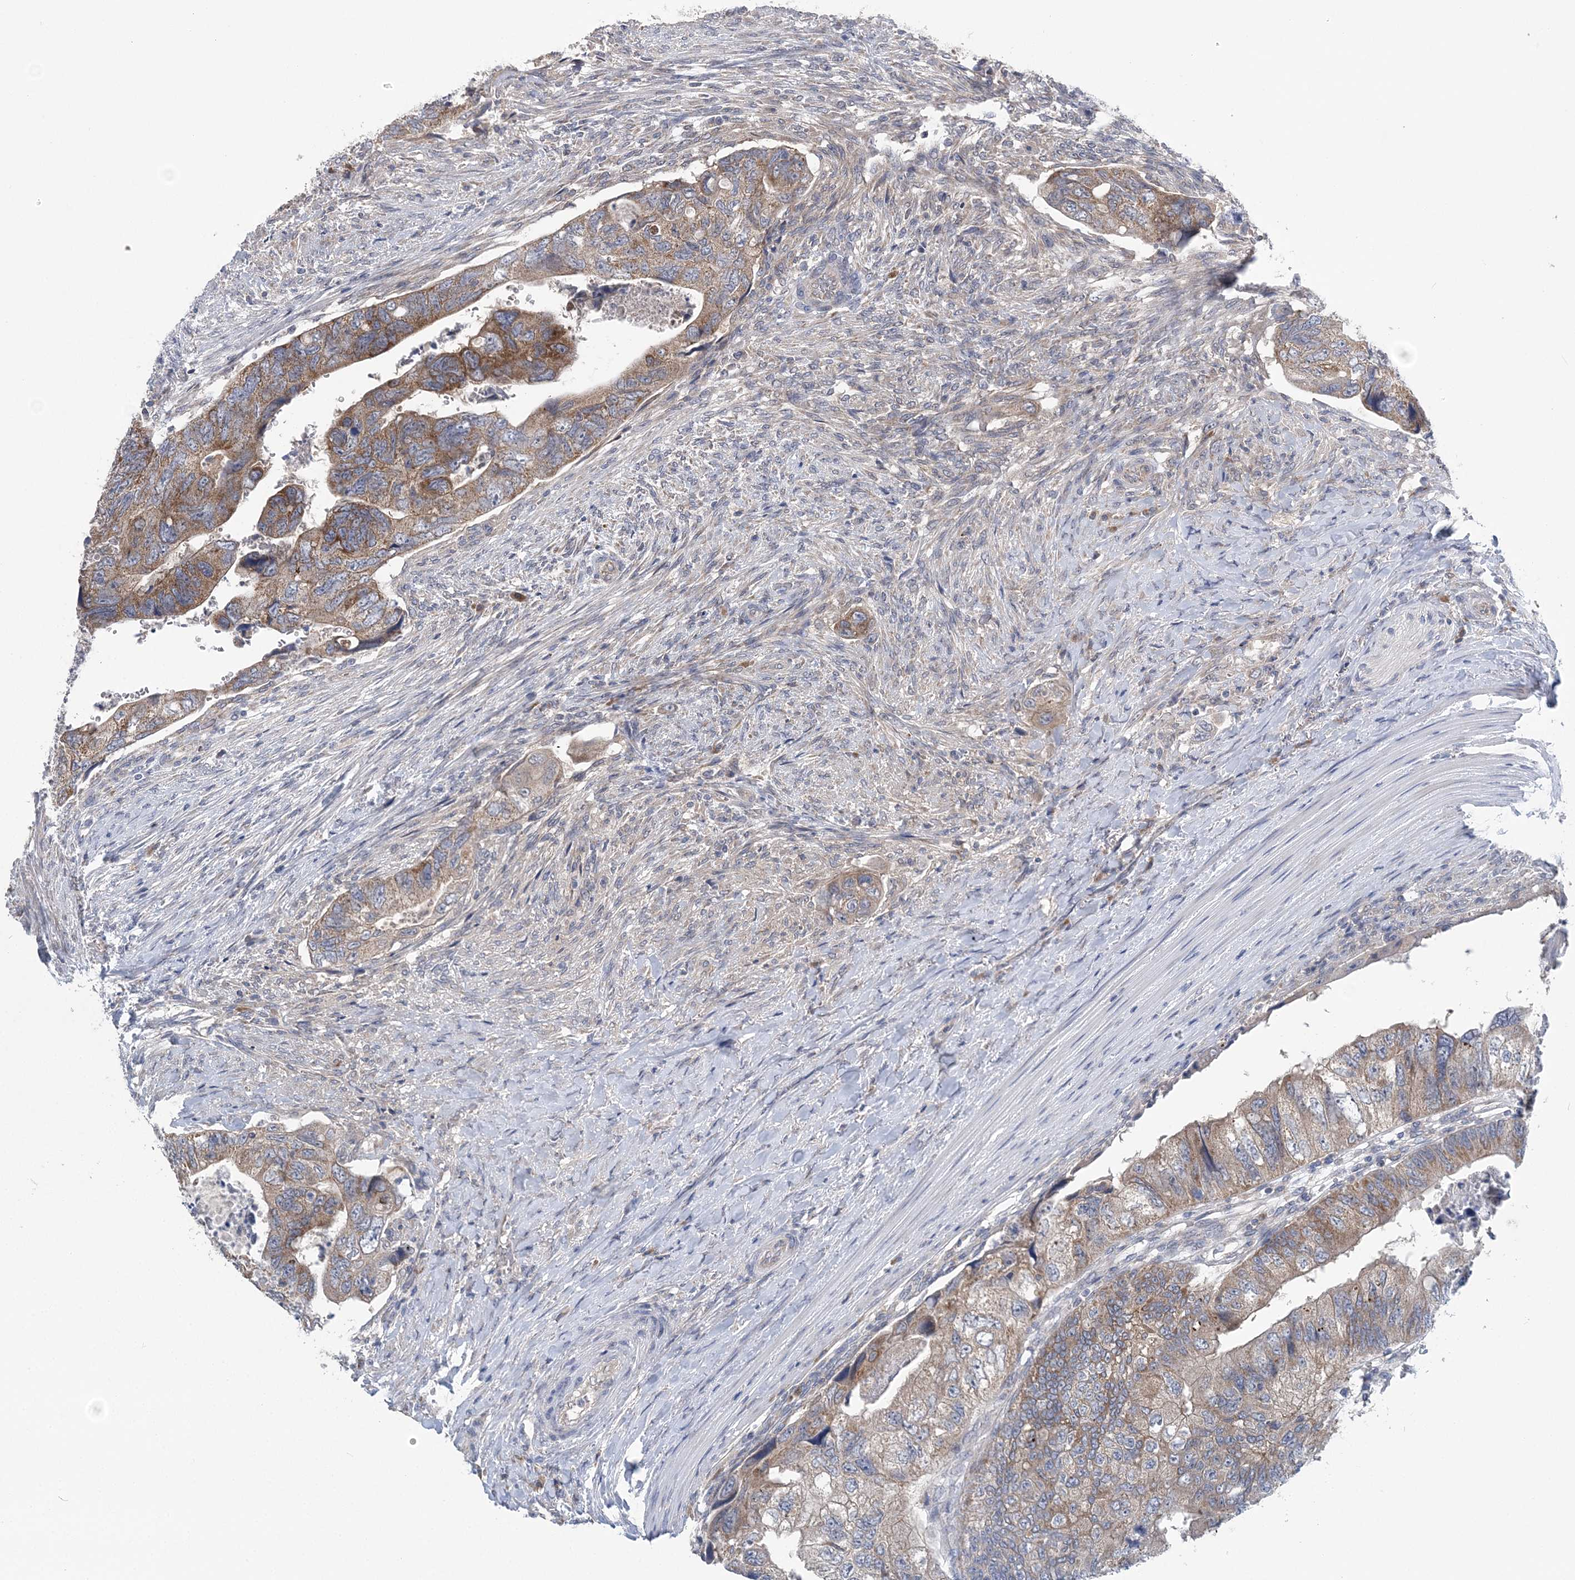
{"staining": {"intensity": "moderate", "quantity": "25%-75%", "location": "cytoplasmic/membranous"}, "tissue": "colorectal cancer", "cell_type": "Tumor cells", "image_type": "cancer", "snomed": [{"axis": "morphology", "description": "Adenocarcinoma, NOS"}, {"axis": "topography", "description": "Rectum"}], "caption": "Brown immunohistochemical staining in human colorectal cancer (adenocarcinoma) shows moderate cytoplasmic/membranous staining in approximately 25%-75% of tumor cells.", "gene": "COPE", "patient": {"sex": "male", "age": 63}}